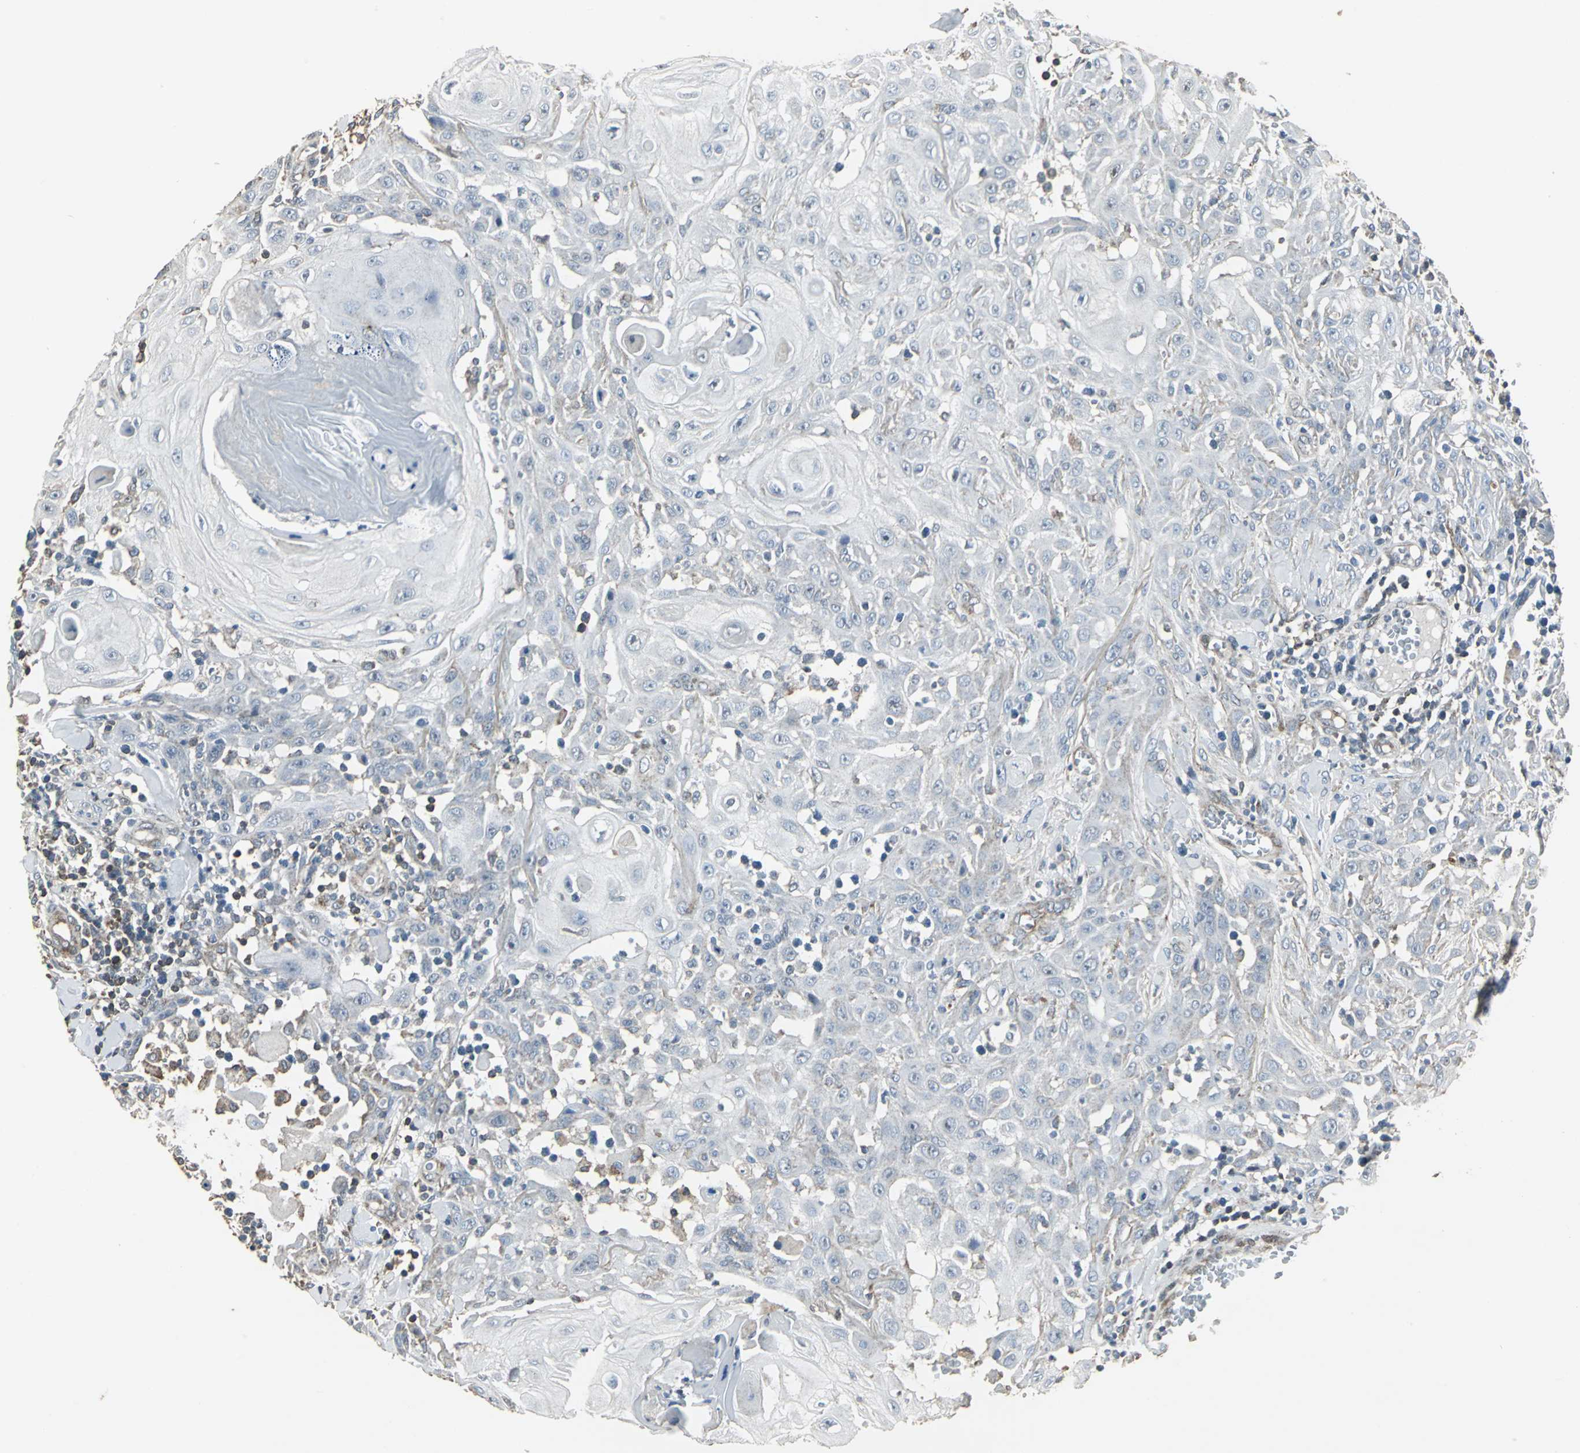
{"staining": {"intensity": "negative", "quantity": "none", "location": "none"}, "tissue": "skin cancer", "cell_type": "Tumor cells", "image_type": "cancer", "snomed": [{"axis": "morphology", "description": "Squamous cell carcinoma, NOS"}, {"axis": "topography", "description": "Skin"}], "caption": "There is no significant expression in tumor cells of skin squamous cell carcinoma.", "gene": "DNAJB4", "patient": {"sex": "male", "age": 24}}